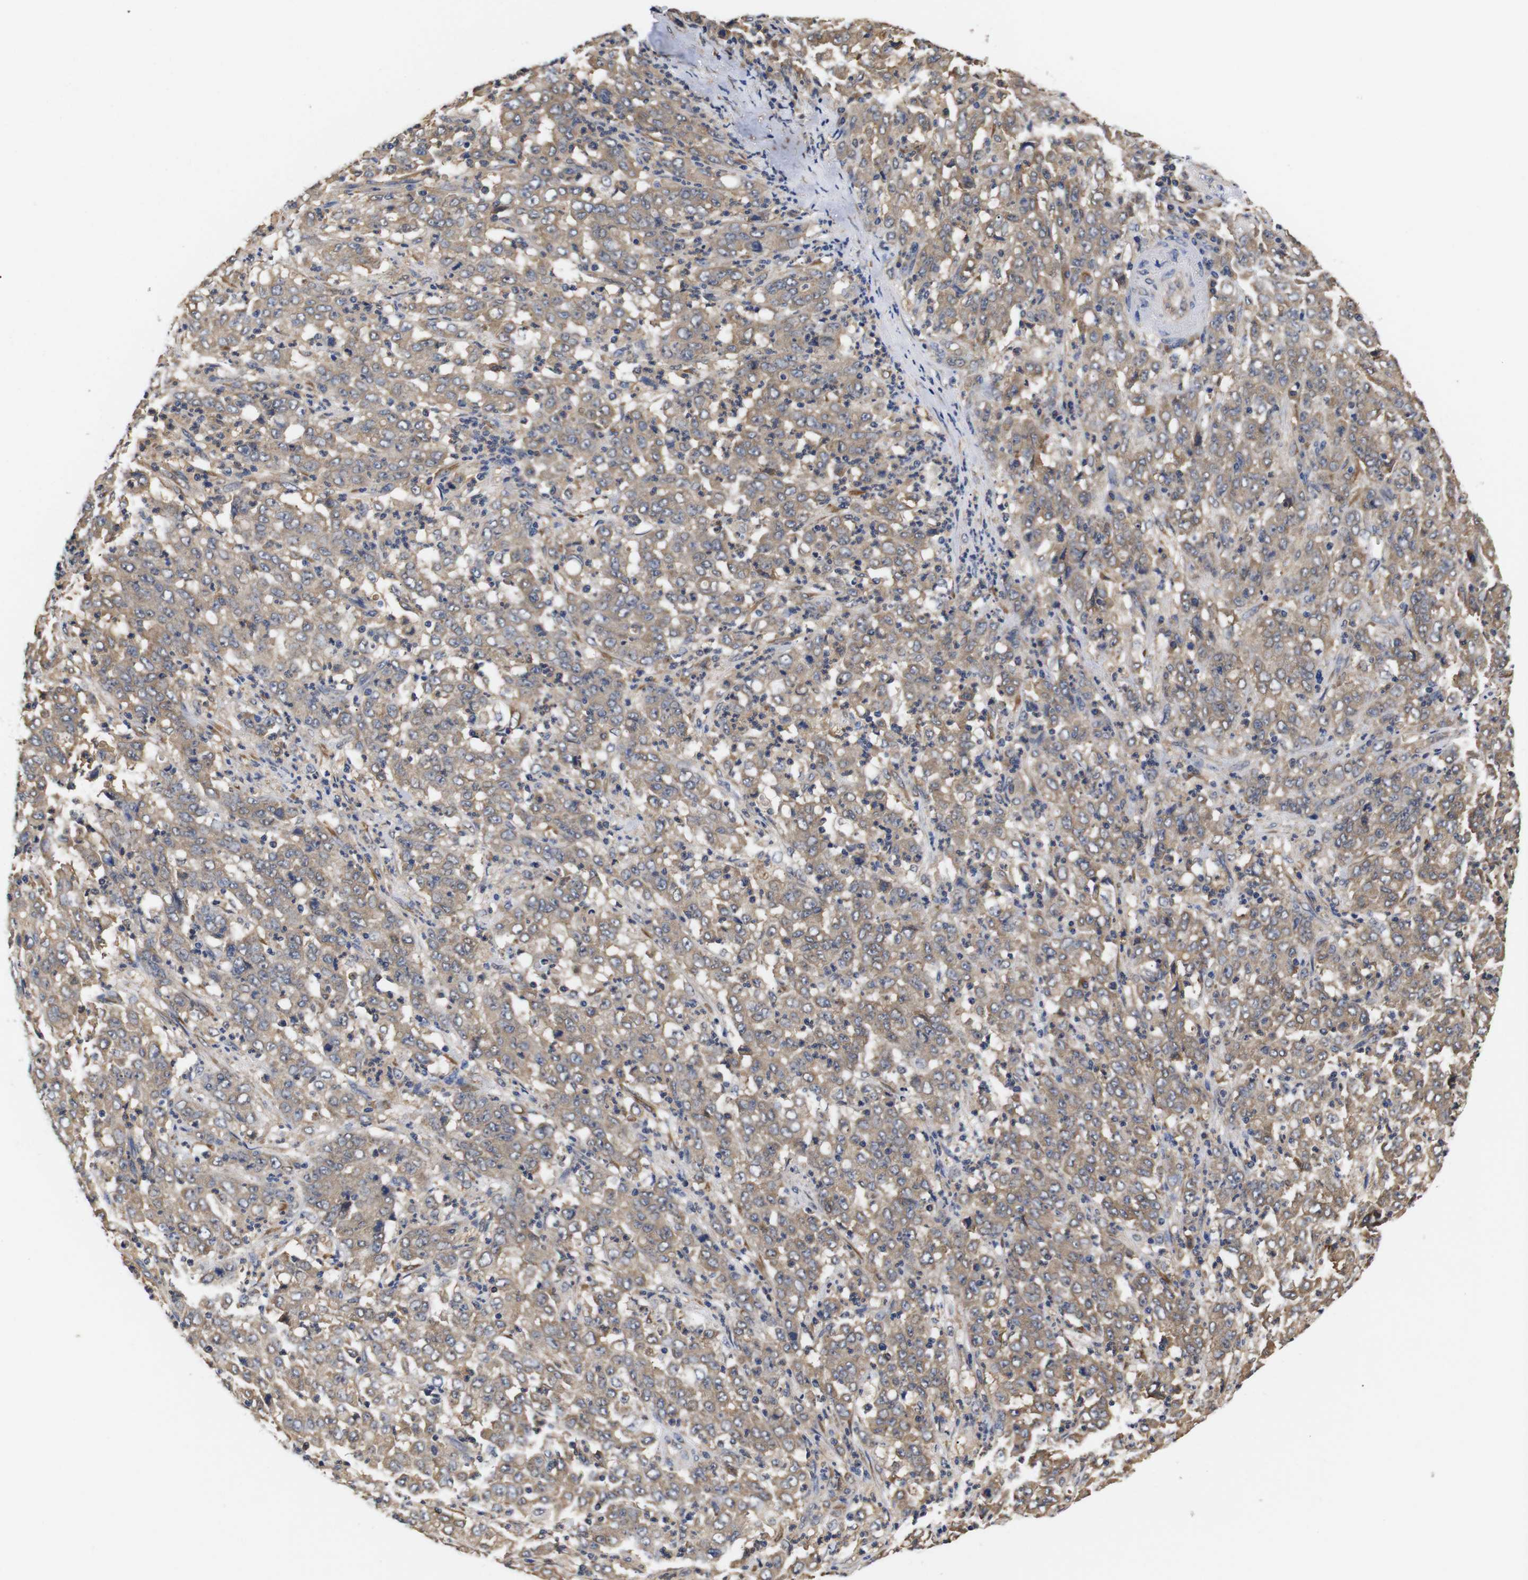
{"staining": {"intensity": "weak", "quantity": ">75%", "location": "cytoplasmic/membranous"}, "tissue": "stomach cancer", "cell_type": "Tumor cells", "image_type": "cancer", "snomed": [{"axis": "morphology", "description": "Adenocarcinoma, NOS"}, {"axis": "topography", "description": "Stomach, lower"}], "caption": "Human stomach cancer stained for a protein (brown) reveals weak cytoplasmic/membranous positive positivity in approximately >75% of tumor cells.", "gene": "LRRCC1", "patient": {"sex": "female", "age": 71}}